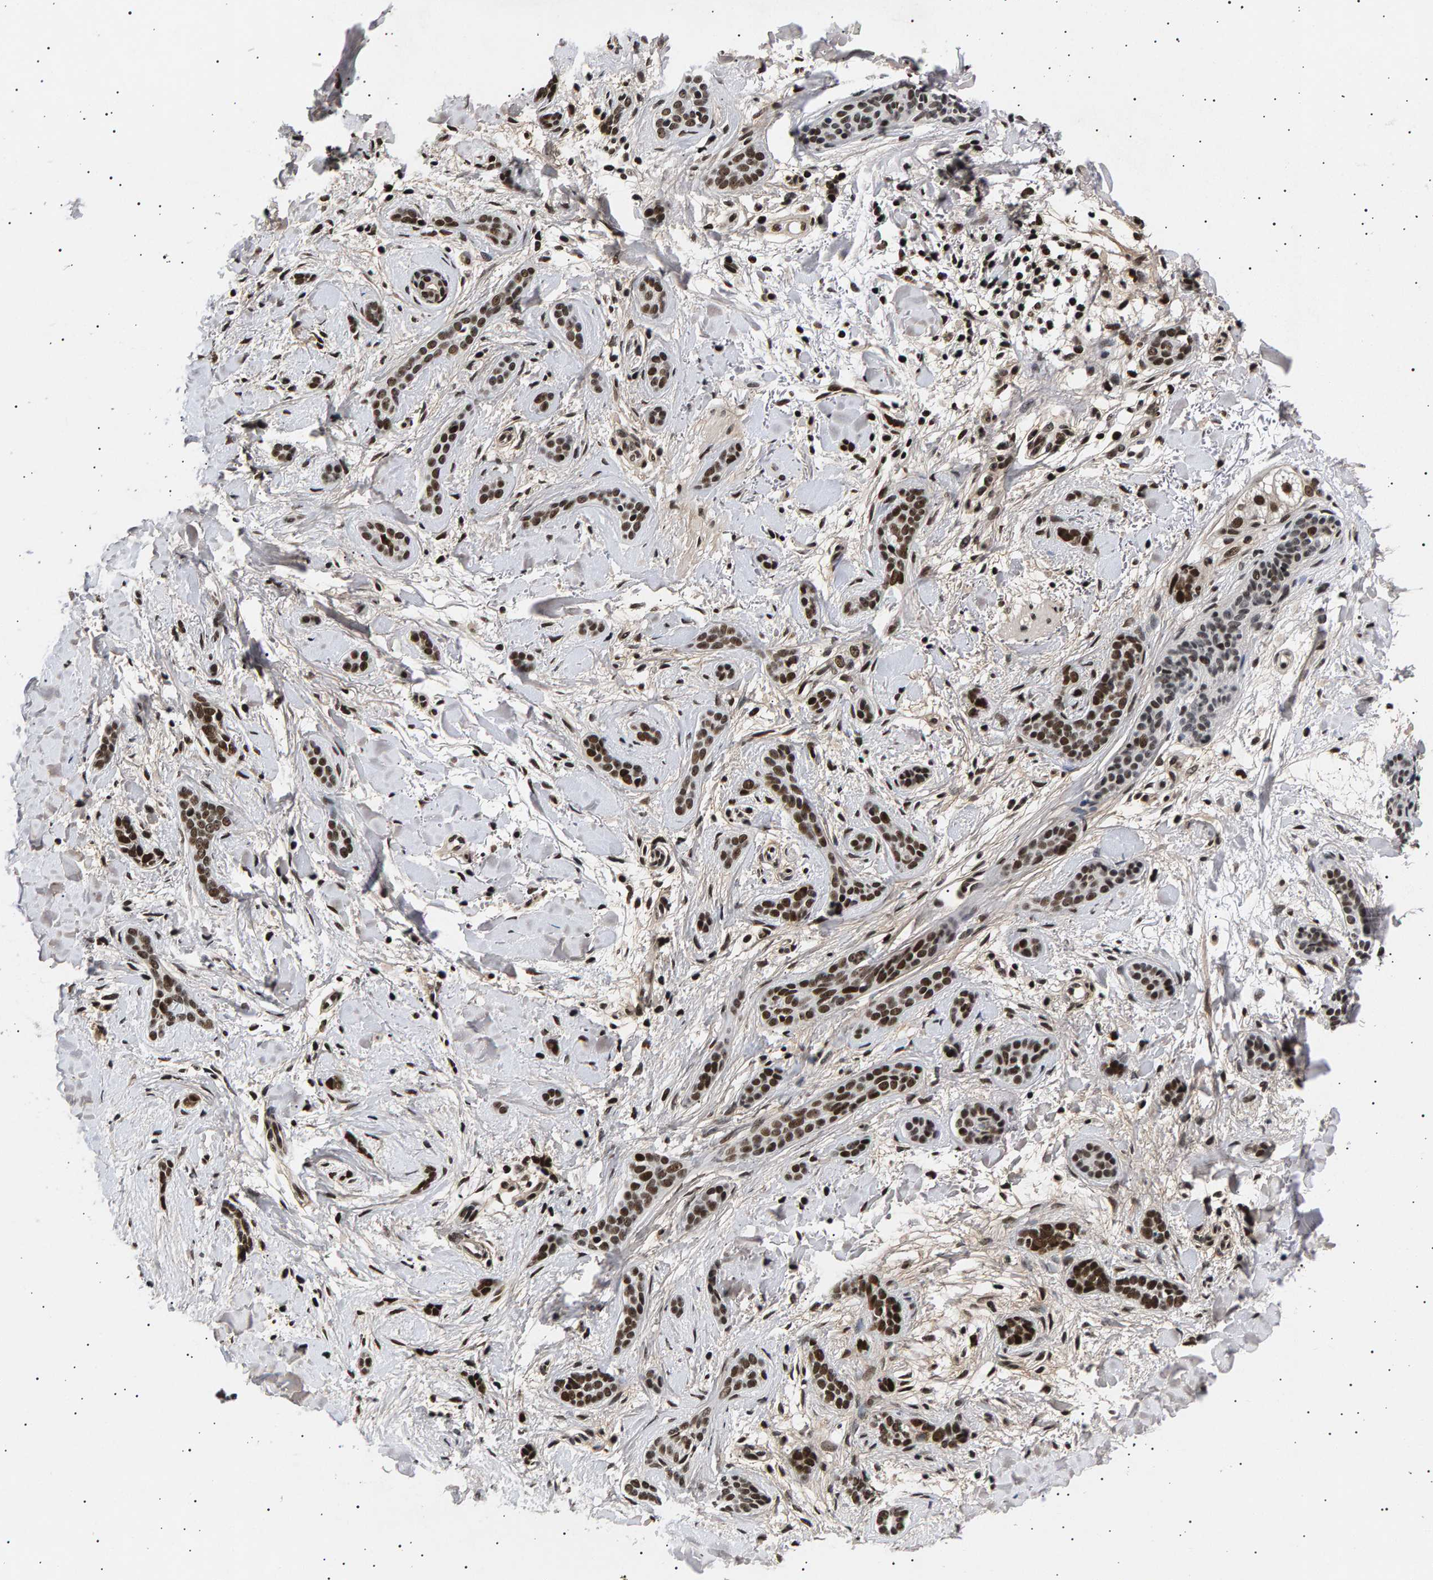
{"staining": {"intensity": "strong", "quantity": ">75%", "location": "nuclear"}, "tissue": "skin cancer", "cell_type": "Tumor cells", "image_type": "cancer", "snomed": [{"axis": "morphology", "description": "Basal cell carcinoma"}, {"axis": "morphology", "description": "Adnexal tumor, benign"}, {"axis": "topography", "description": "Skin"}], "caption": "Immunohistochemistry (IHC) image of neoplastic tissue: human skin cancer stained using IHC displays high levels of strong protein expression localized specifically in the nuclear of tumor cells, appearing as a nuclear brown color.", "gene": "ANKRD40", "patient": {"sex": "female", "age": 42}}